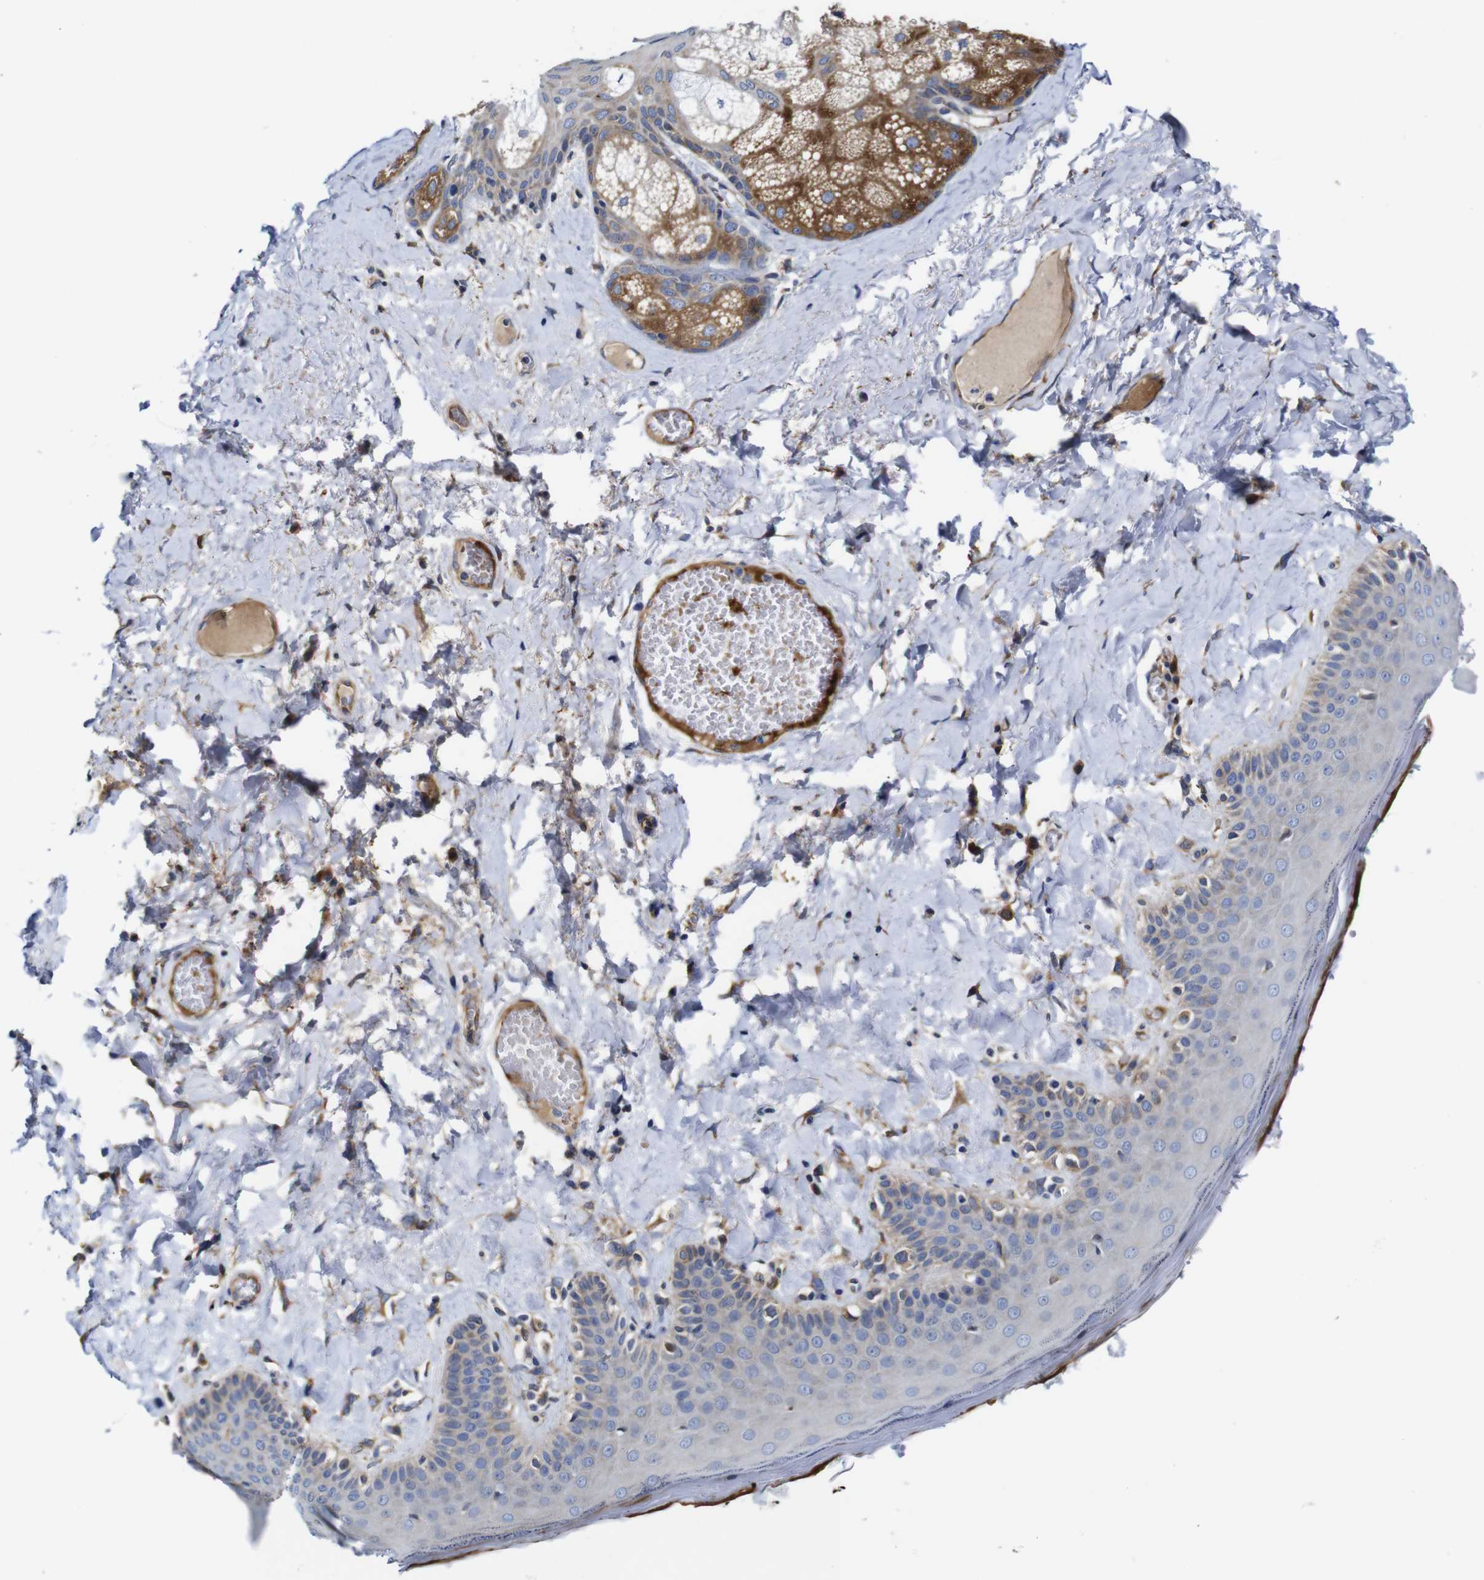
{"staining": {"intensity": "moderate", "quantity": "<25%", "location": "cytoplasmic/membranous"}, "tissue": "skin", "cell_type": "Epidermal cells", "image_type": "normal", "snomed": [{"axis": "morphology", "description": "Normal tissue, NOS"}, {"axis": "topography", "description": "Anal"}], "caption": "Immunohistochemical staining of unremarkable skin reveals <25% levels of moderate cytoplasmic/membranous protein positivity in about <25% of epidermal cells. The staining was performed using DAB (3,3'-diaminobenzidine) to visualize the protein expression in brown, while the nuclei were stained in blue with hematoxylin (Magnification: 20x).", "gene": "CLCC1", "patient": {"sex": "male", "age": 69}}